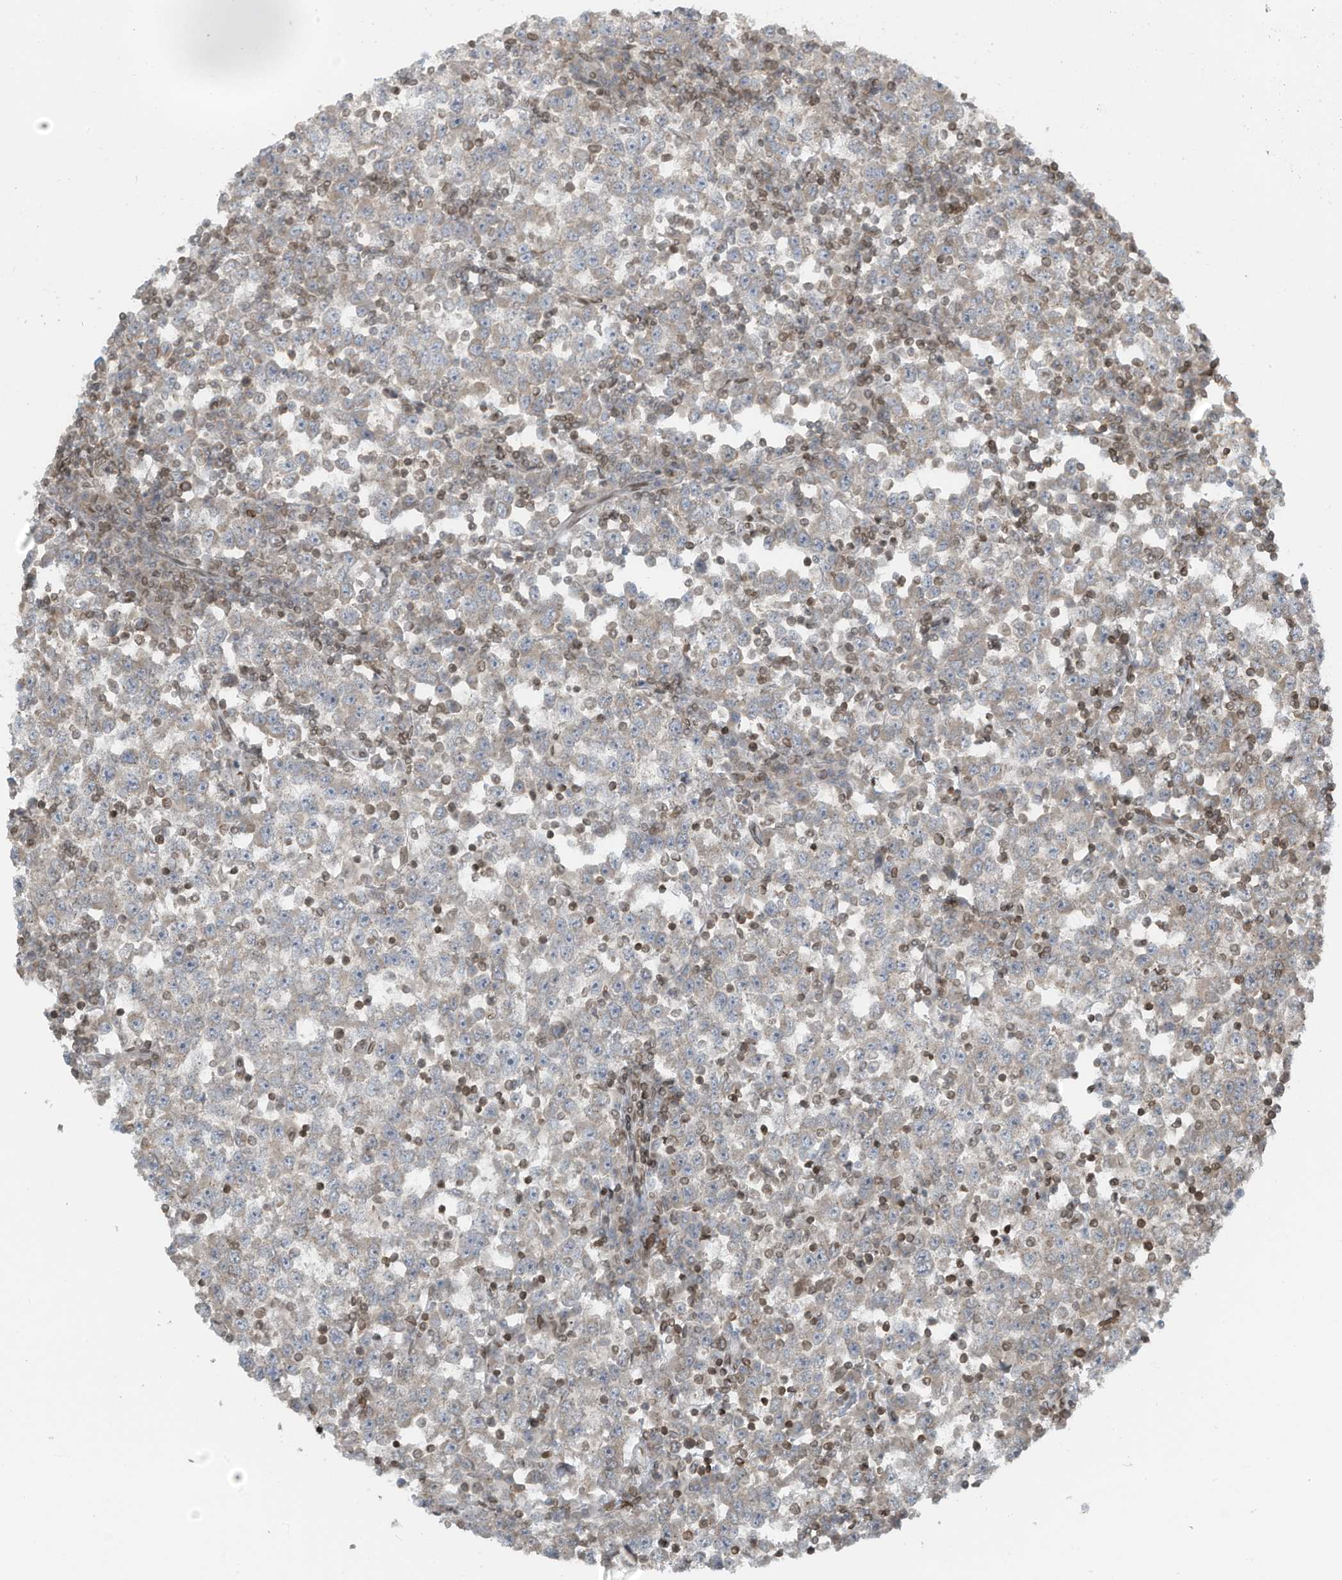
{"staining": {"intensity": "negative", "quantity": "none", "location": "none"}, "tissue": "testis cancer", "cell_type": "Tumor cells", "image_type": "cancer", "snomed": [{"axis": "morphology", "description": "Seminoma, NOS"}, {"axis": "topography", "description": "Testis"}], "caption": "Photomicrograph shows no protein staining in tumor cells of testis cancer tissue. The staining was performed using DAB (3,3'-diaminobenzidine) to visualize the protein expression in brown, while the nuclei were stained in blue with hematoxylin (Magnification: 20x).", "gene": "RABL3", "patient": {"sex": "male", "age": 65}}